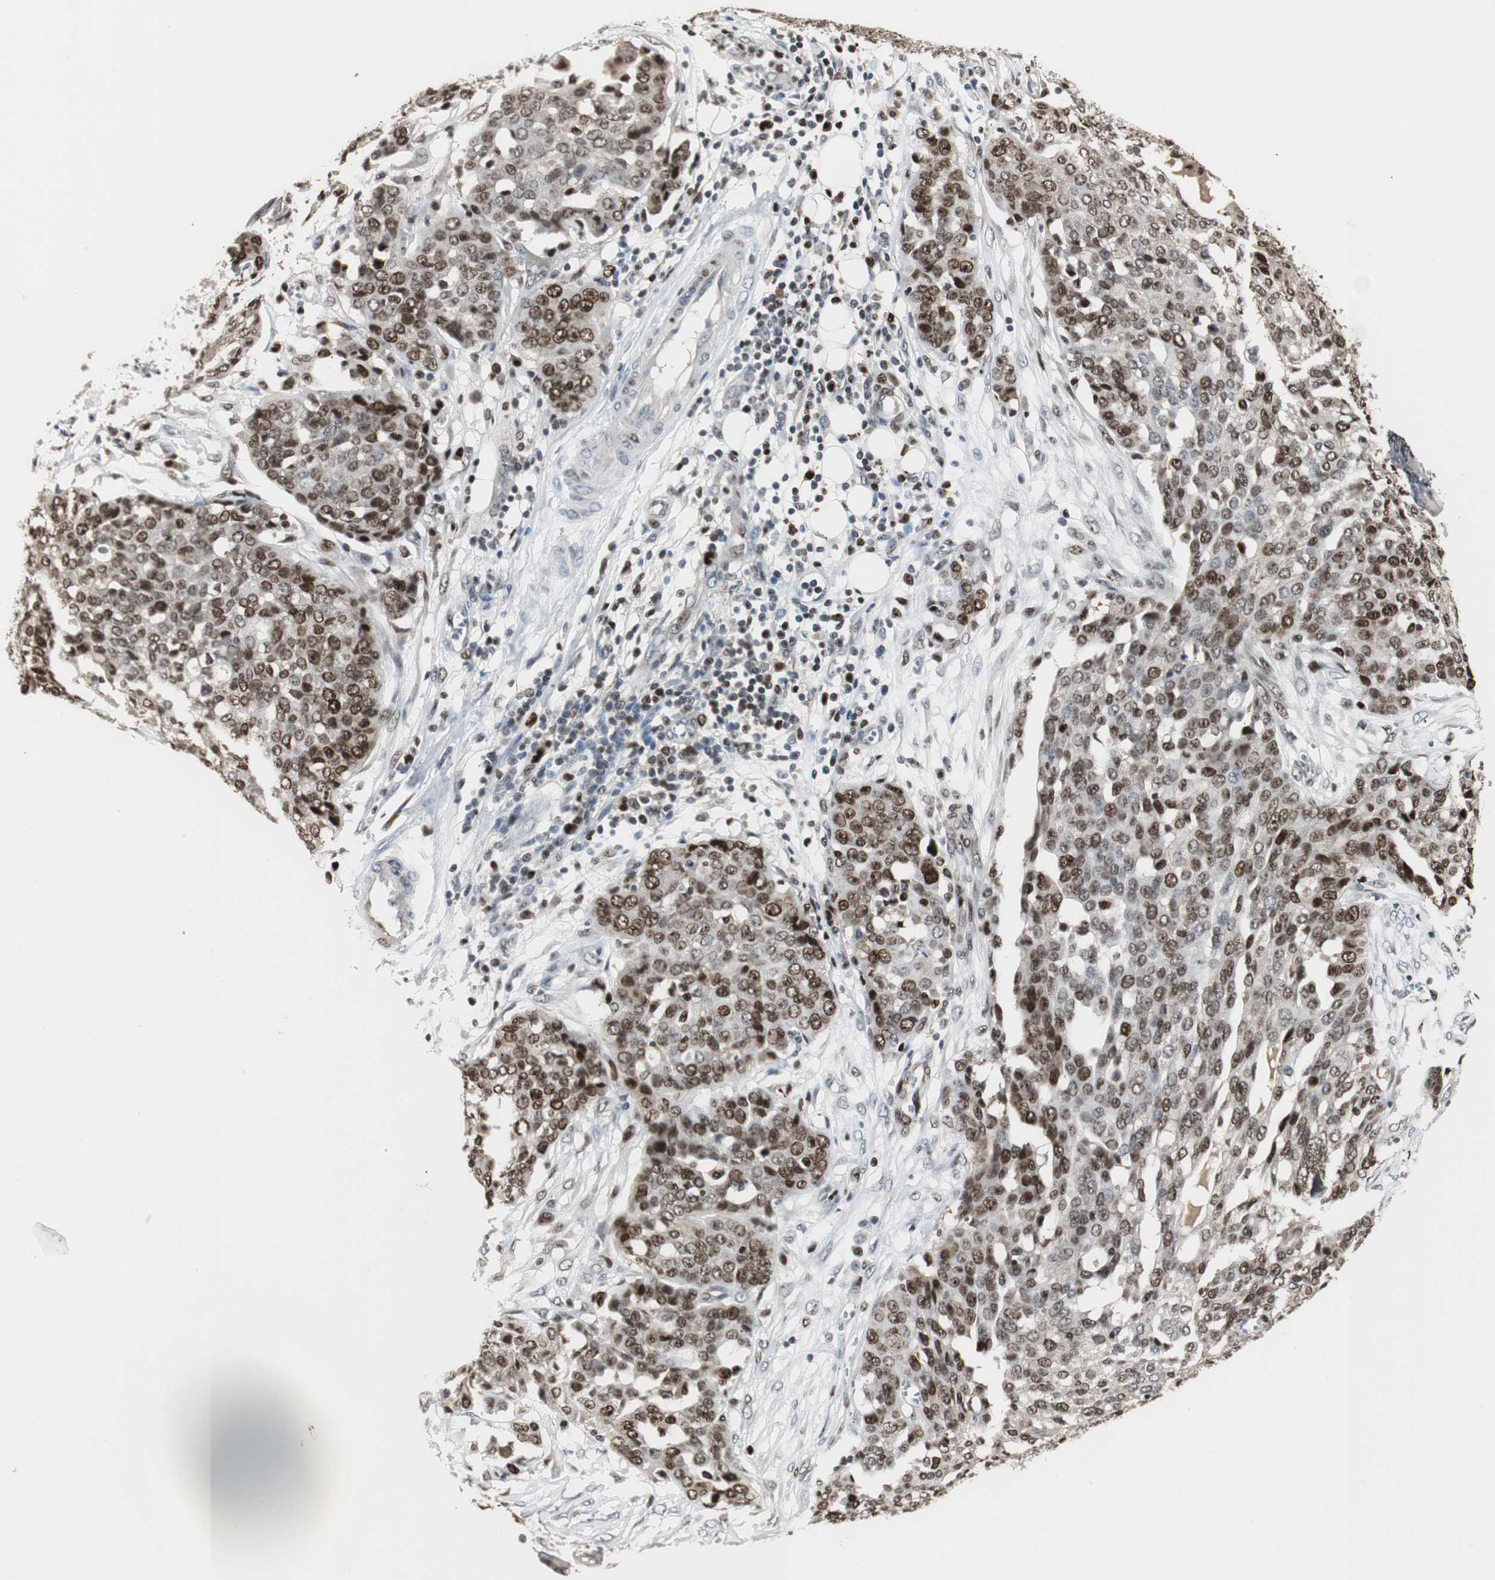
{"staining": {"intensity": "strong", "quantity": ">75%", "location": "nuclear"}, "tissue": "ovarian cancer", "cell_type": "Tumor cells", "image_type": "cancer", "snomed": [{"axis": "morphology", "description": "Cystadenocarcinoma, serous, NOS"}, {"axis": "topography", "description": "Soft tissue"}, {"axis": "topography", "description": "Ovary"}], "caption": "This is an image of IHC staining of serous cystadenocarcinoma (ovarian), which shows strong positivity in the nuclear of tumor cells.", "gene": "FEN1", "patient": {"sex": "female", "age": 57}}